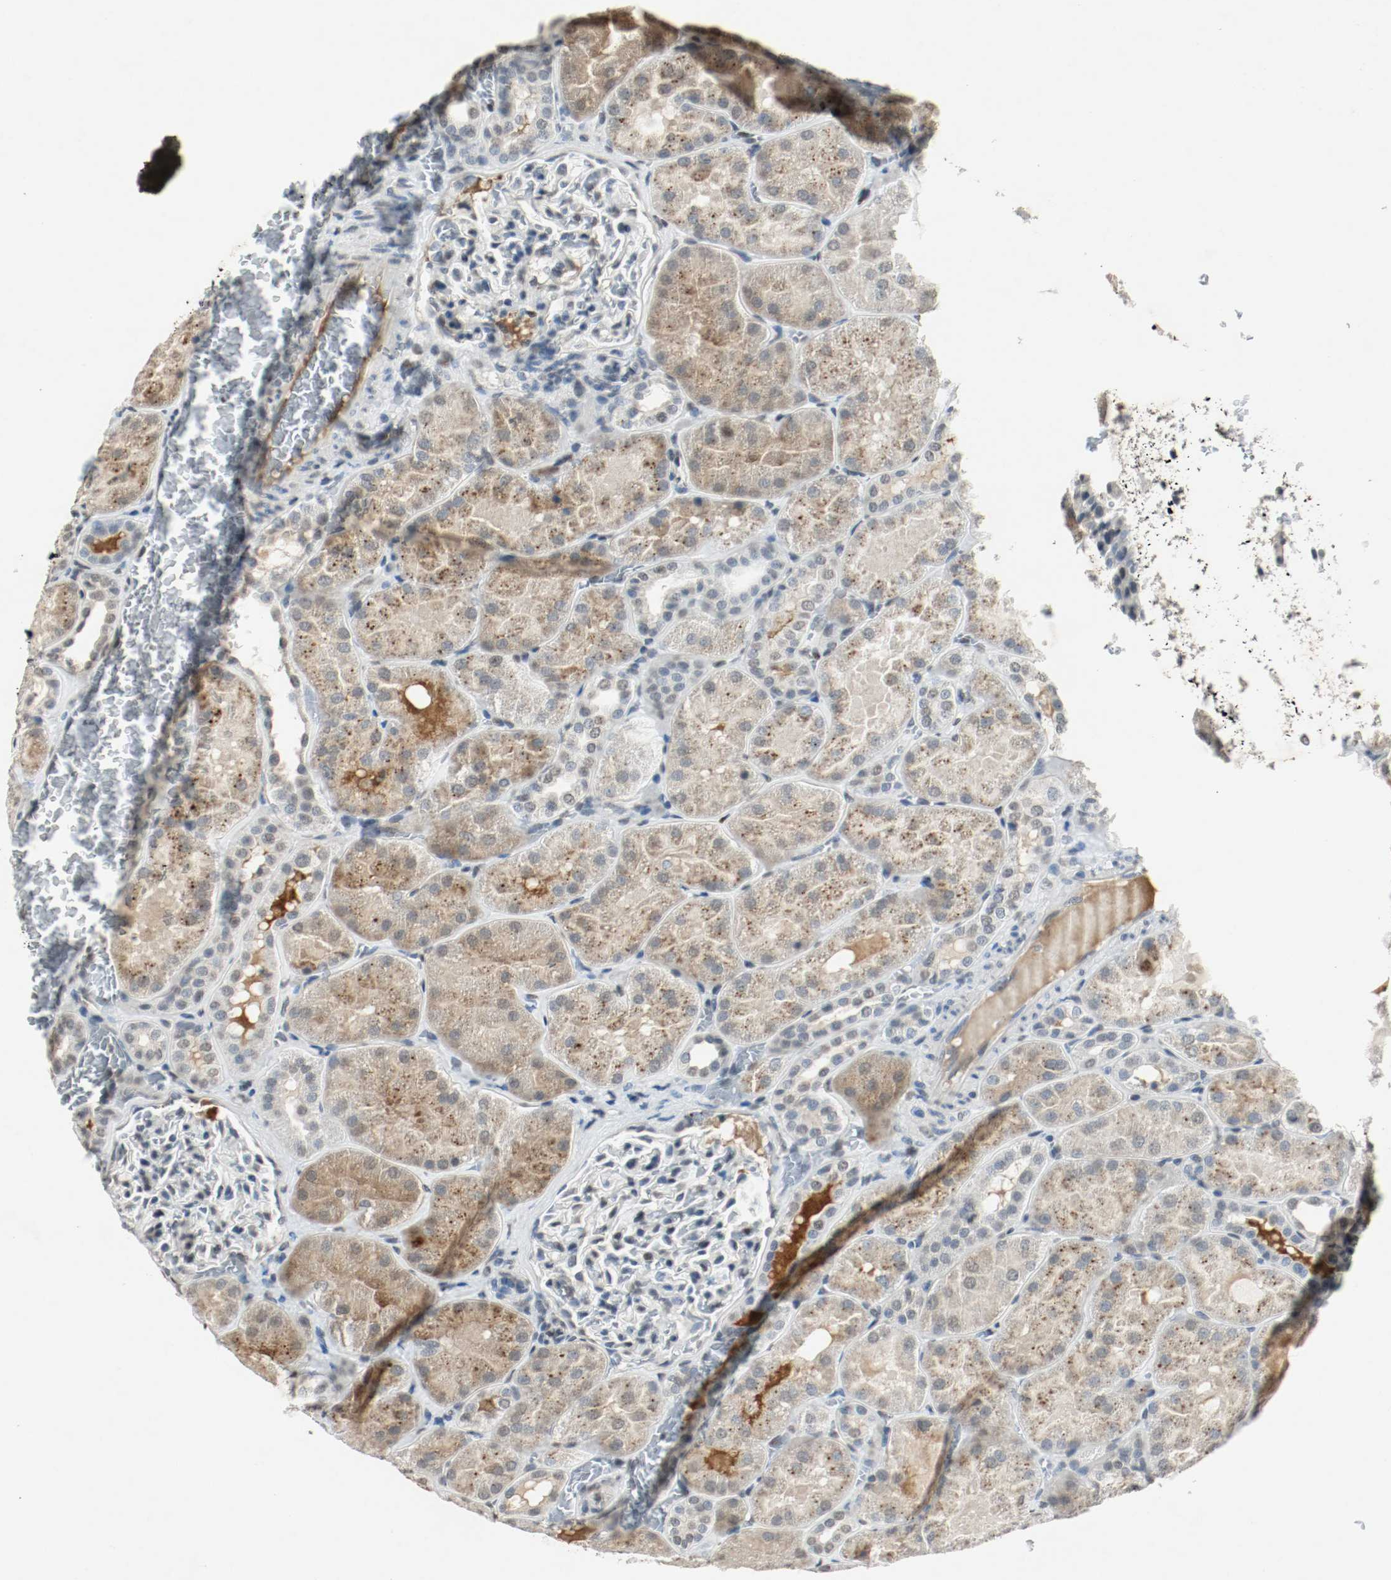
{"staining": {"intensity": "weak", "quantity": "25%-75%", "location": "nuclear"}, "tissue": "kidney", "cell_type": "Cells in glomeruli", "image_type": "normal", "snomed": [{"axis": "morphology", "description": "Normal tissue, NOS"}, {"axis": "topography", "description": "Kidney"}], "caption": "High-power microscopy captured an immunohistochemistry micrograph of benign kidney, revealing weak nuclear staining in approximately 25%-75% of cells in glomeruli.", "gene": "DNMT1", "patient": {"sex": "male", "age": 28}}